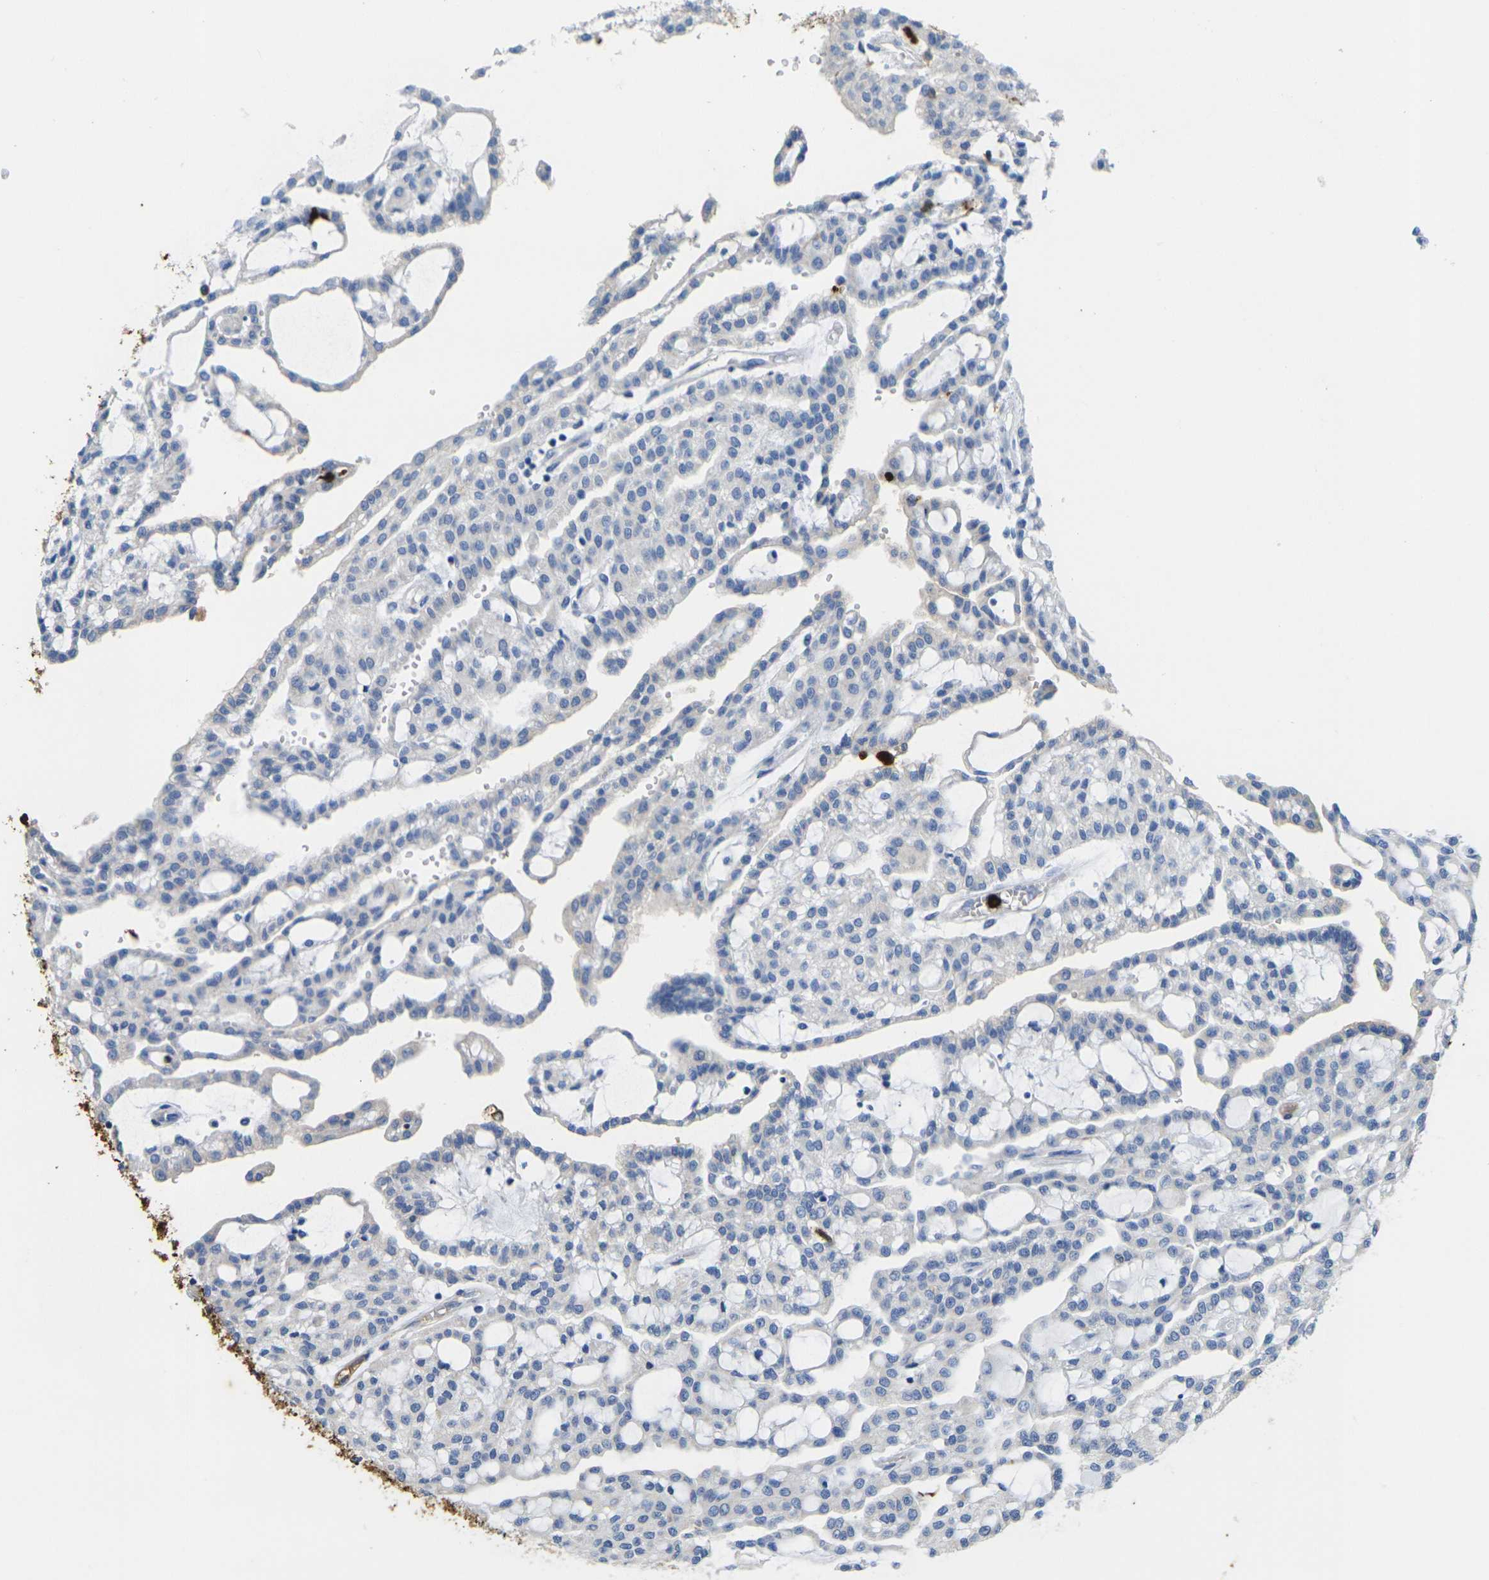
{"staining": {"intensity": "negative", "quantity": "none", "location": "none"}, "tissue": "renal cancer", "cell_type": "Tumor cells", "image_type": "cancer", "snomed": [{"axis": "morphology", "description": "Adenocarcinoma, NOS"}, {"axis": "topography", "description": "Kidney"}], "caption": "Adenocarcinoma (renal) stained for a protein using immunohistochemistry (IHC) shows no positivity tumor cells.", "gene": "S100A9", "patient": {"sex": "male", "age": 63}}